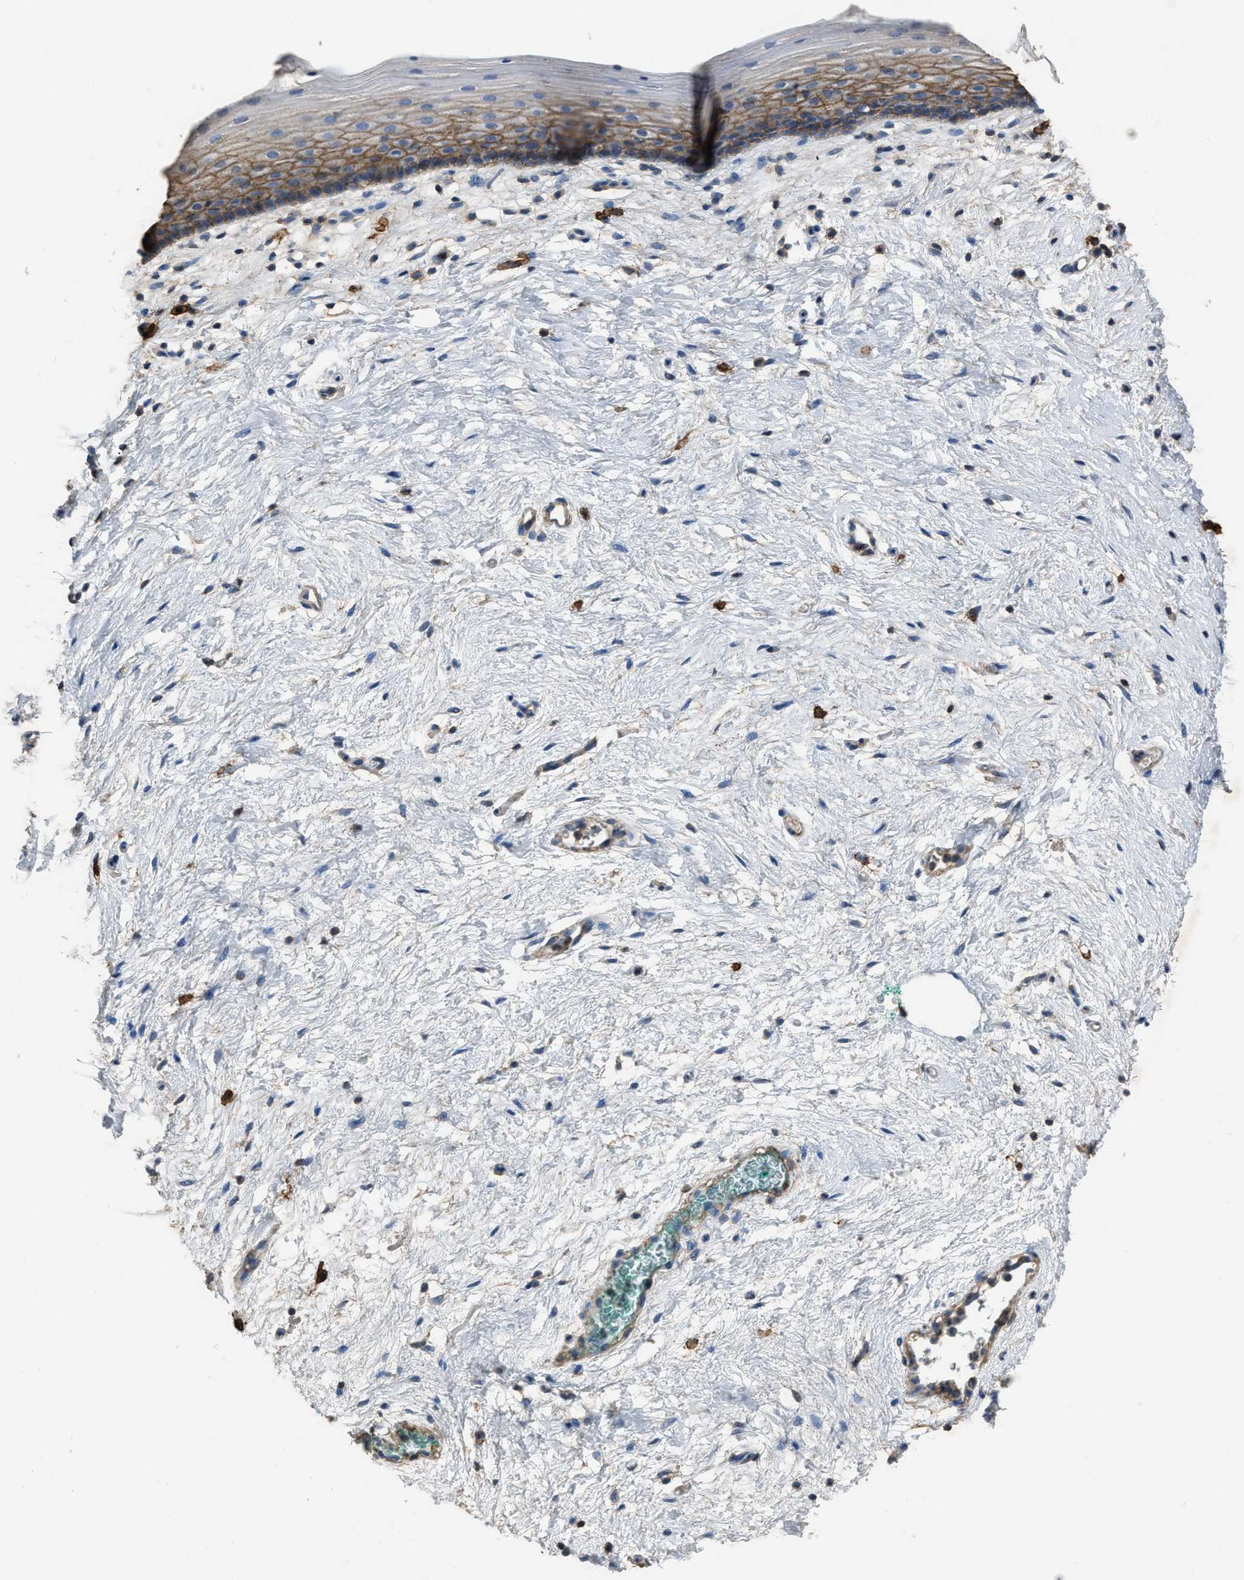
{"staining": {"intensity": "moderate", "quantity": "25%-75%", "location": "cytoplasmic/membranous"}, "tissue": "vagina", "cell_type": "Squamous epithelial cells", "image_type": "normal", "snomed": [{"axis": "morphology", "description": "Normal tissue, NOS"}, {"axis": "topography", "description": "Vagina"}], "caption": "Approximately 25%-75% of squamous epithelial cells in unremarkable vagina display moderate cytoplasmic/membranous protein staining as visualized by brown immunohistochemical staining.", "gene": "OR51E1", "patient": {"sex": "female", "age": 44}}